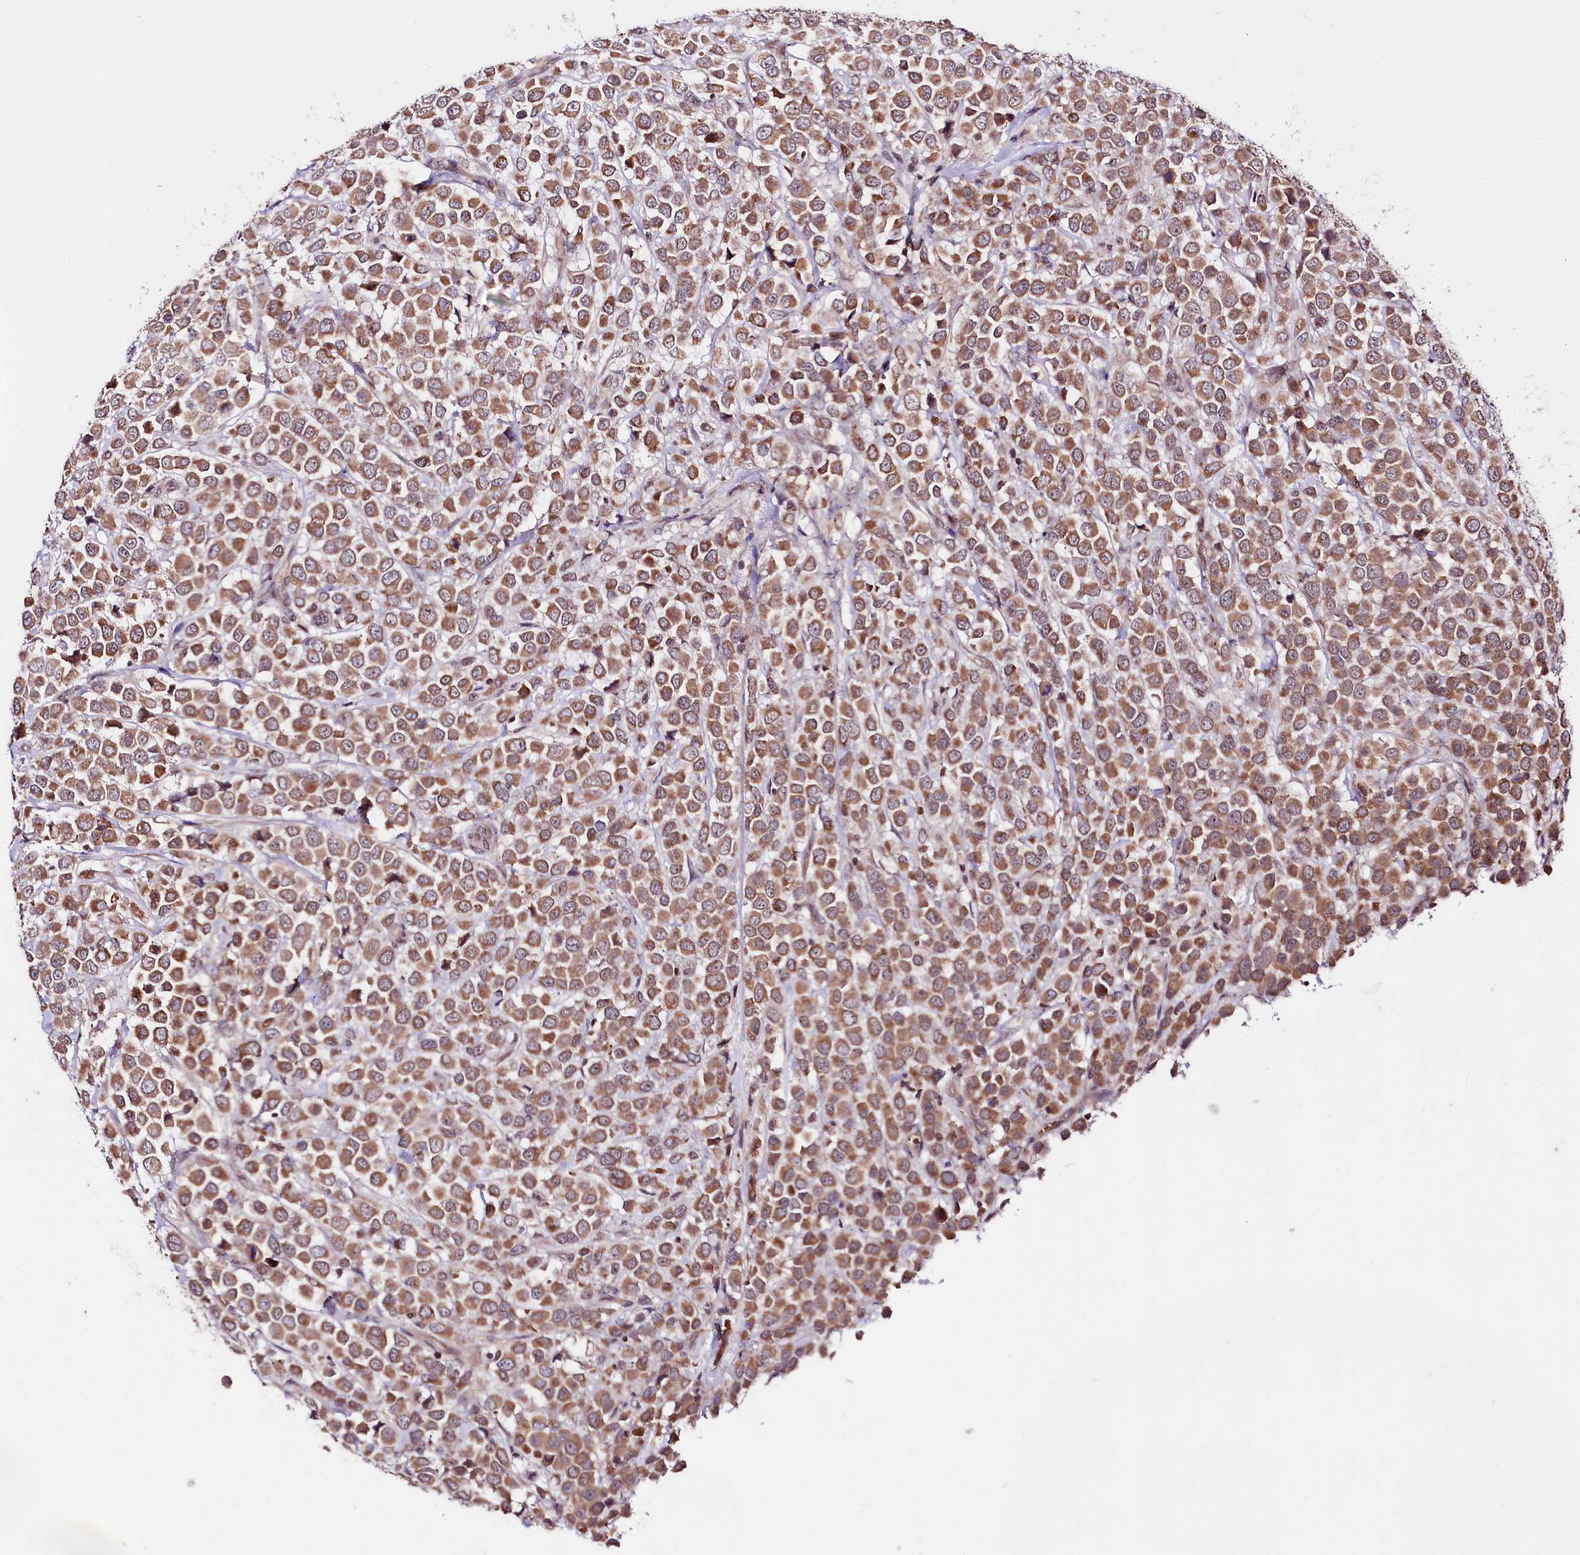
{"staining": {"intensity": "moderate", "quantity": ">75%", "location": "cytoplasmic/membranous"}, "tissue": "breast cancer", "cell_type": "Tumor cells", "image_type": "cancer", "snomed": [{"axis": "morphology", "description": "Duct carcinoma"}, {"axis": "topography", "description": "Breast"}], "caption": "A high-resolution histopathology image shows immunohistochemistry staining of breast cancer, which reveals moderate cytoplasmic/membranous expression in approximately >75% of tumor cells. Using DAB (brown) and hematoxylin (blue) stains, captured at high magnification using brightfield microscopy.", "gene": "TAFAZZIN", "patient": {"sex": "female", "age": 61}}